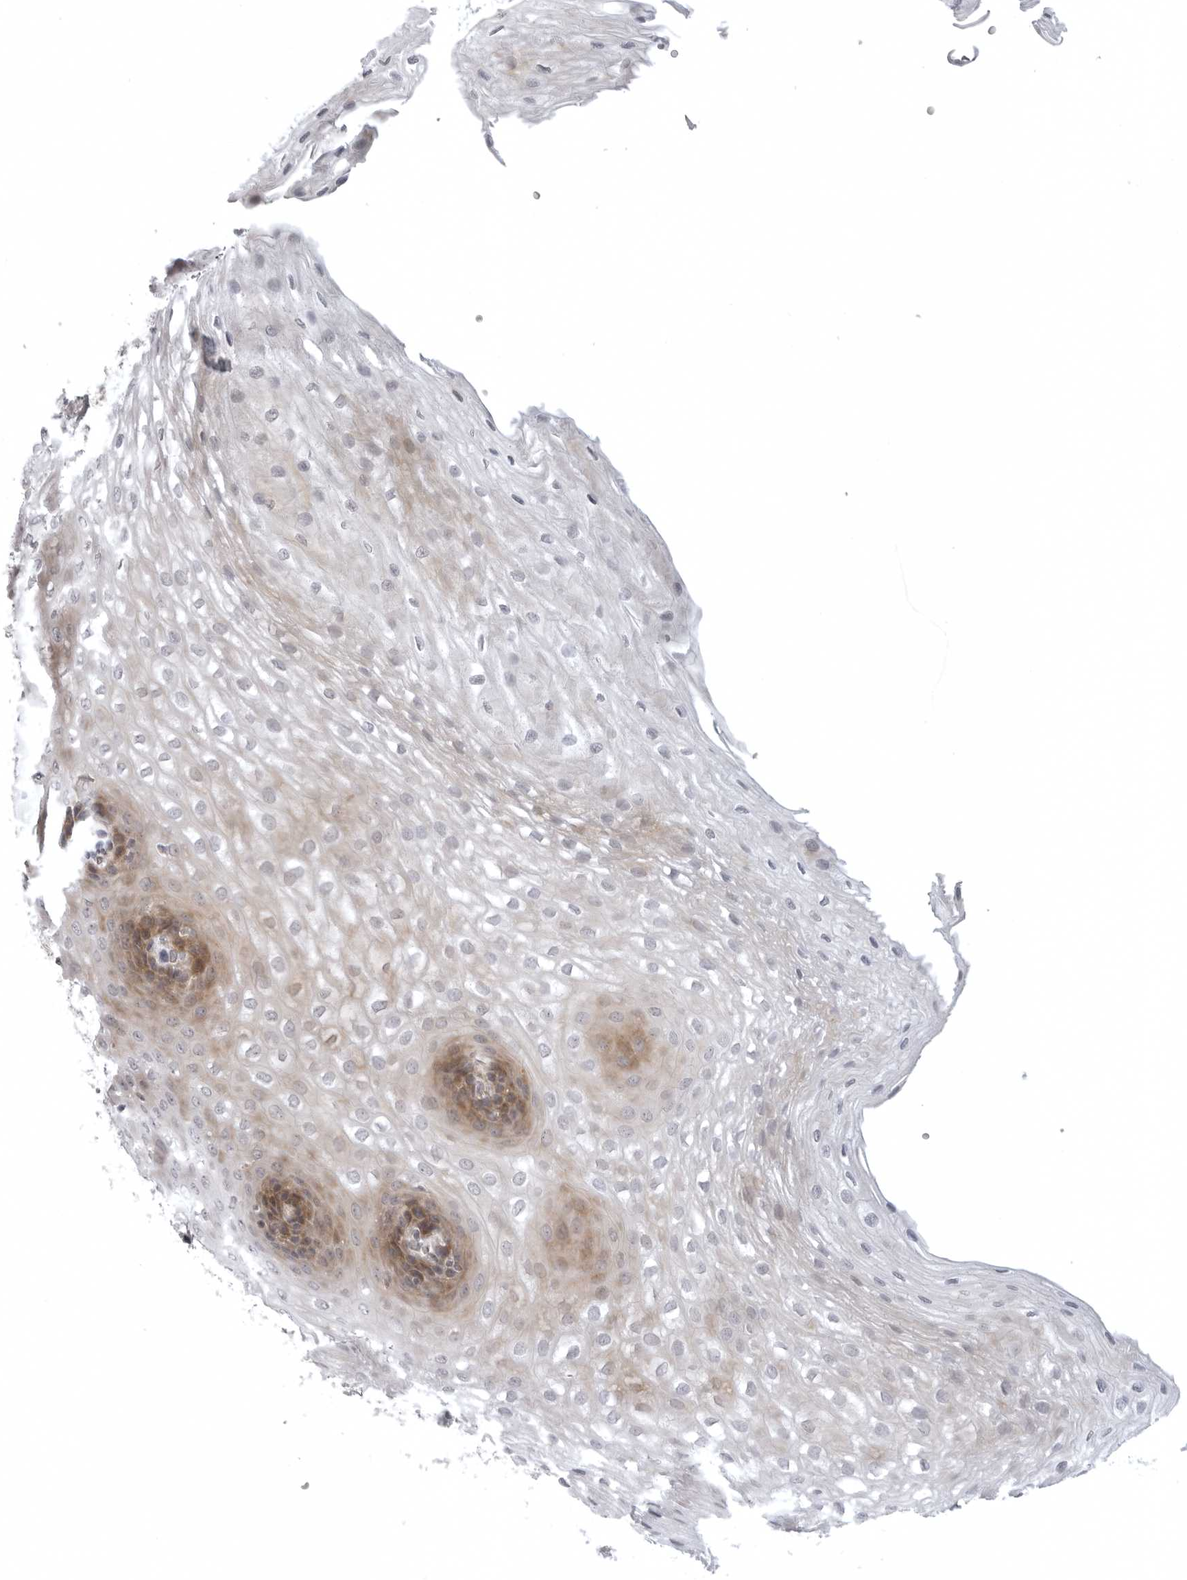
{"staining": {"intensity": "moderate", "quantity": "<25%", "location": "cytoplasmic/membranous,nuclear"}, "tissue": "esophagus", "cell_type": "Squamous epithelial cells", "image_type": "normal", "snomed": [{"axis": "morphology", "description": "Normal tissue, NOS"}, {"axis": "topography", "description": "Esophagus"}], "caption": "IHC of normal human esophagus shows low levels of moderate cytoplasmic/membranous,nuclear staining in approximately <25% of squamous epithelial cells.", "gene": "CD300LD", "patient": {"sex": "female", "age": 66}}